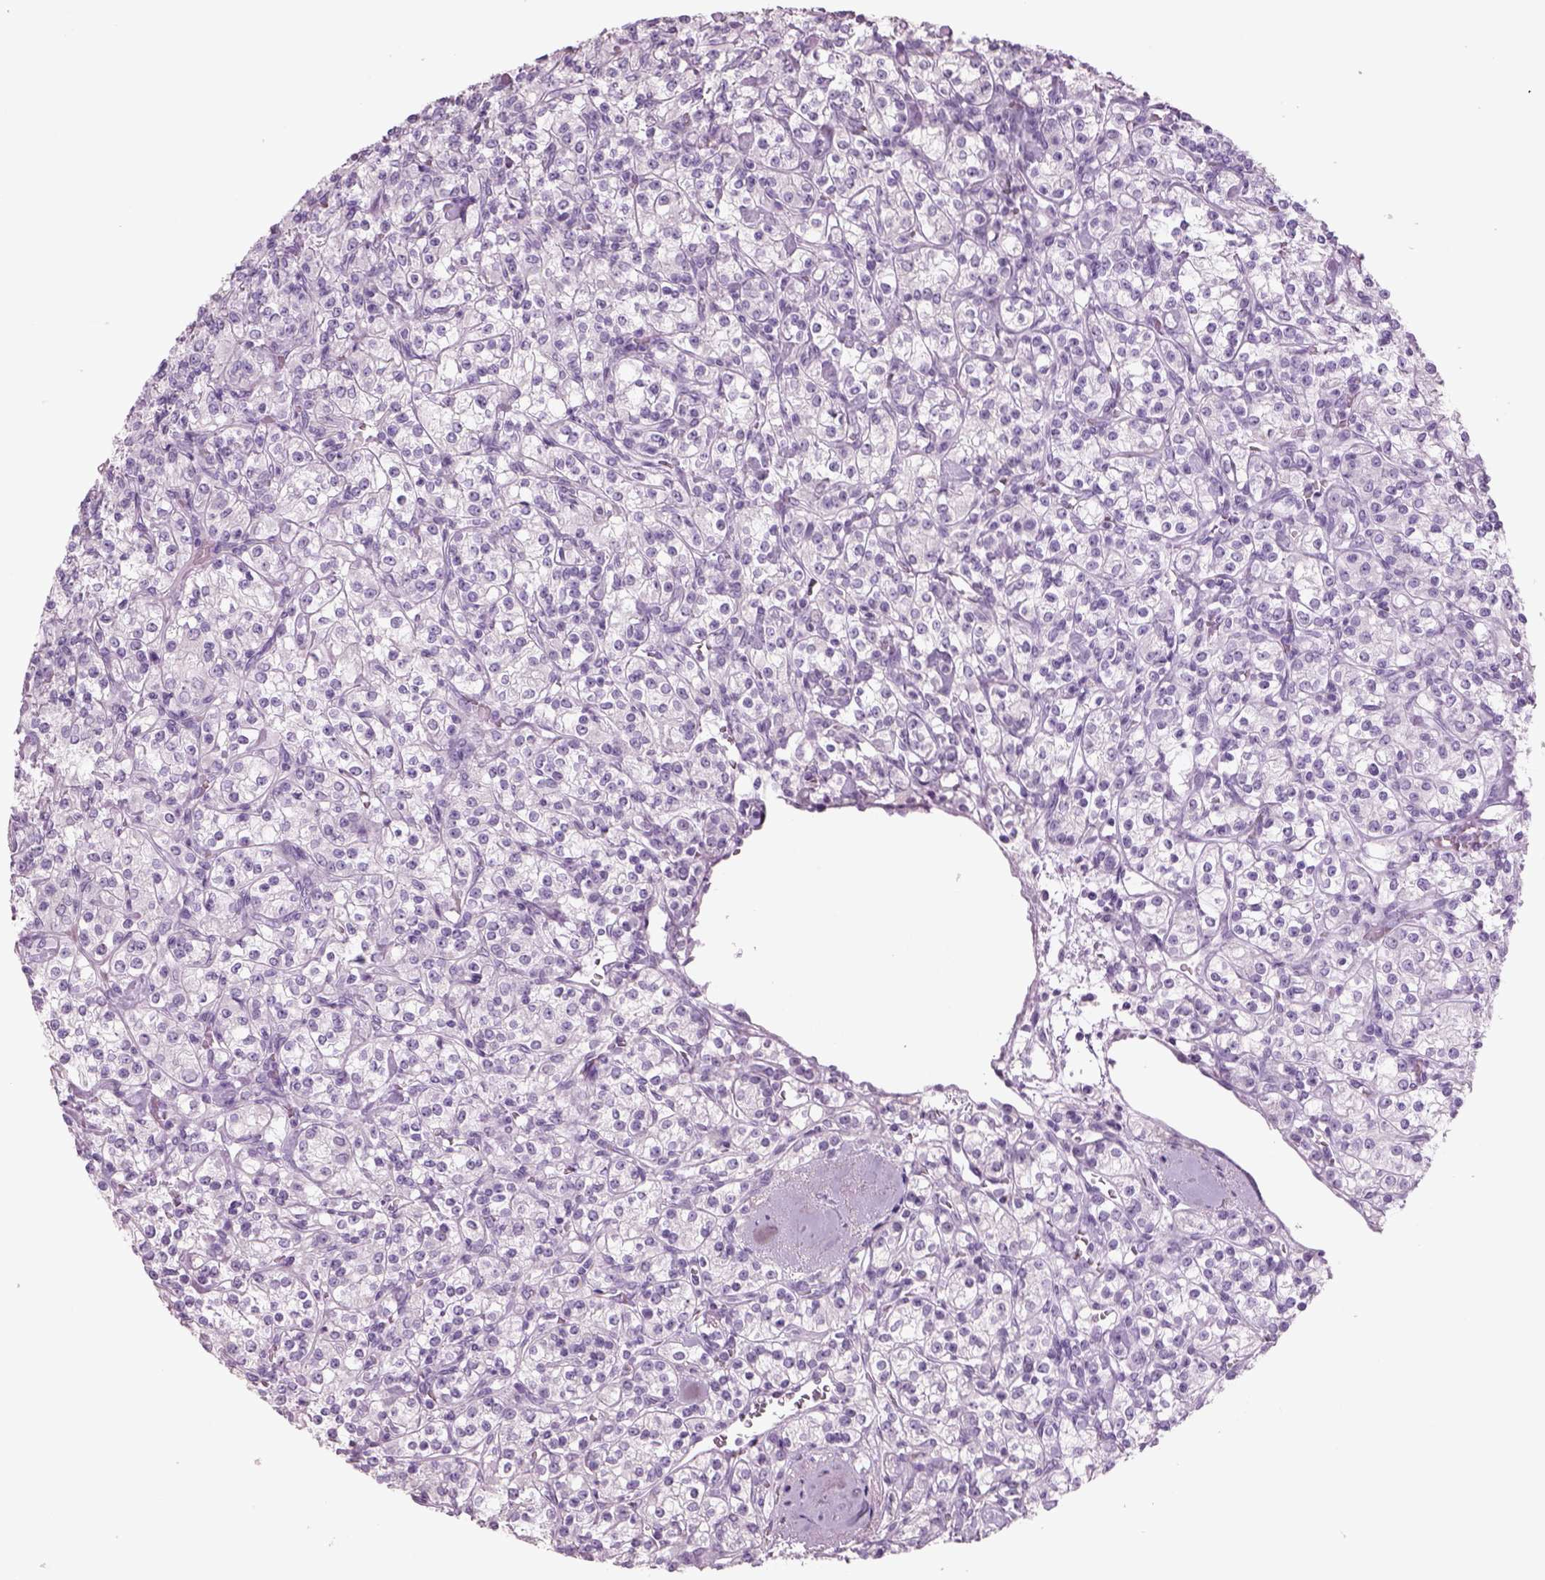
{"staining": {"intensity": "negative", "quantity": "none", "location": "none"}, "tissue": "renal cancer", "cell_type": "Tumor cells", "image_type": "cancer", "snomed": [{"axis": "morphology", "description": "Adenocarcinoma, NOS"}, {"axis": "topography", "description": "Kidney"}], "caption": "Tumor cells show no significant positivity in adenocarcinoma (renal). (Stains: DAB (3,3'-diaminobenzidine) IHC with hematoxylin counter stain, Microscopy: brightfield microscopy at high magnification).", "gene": "RHO", "patient": {"sex": "male", "age": 77}}